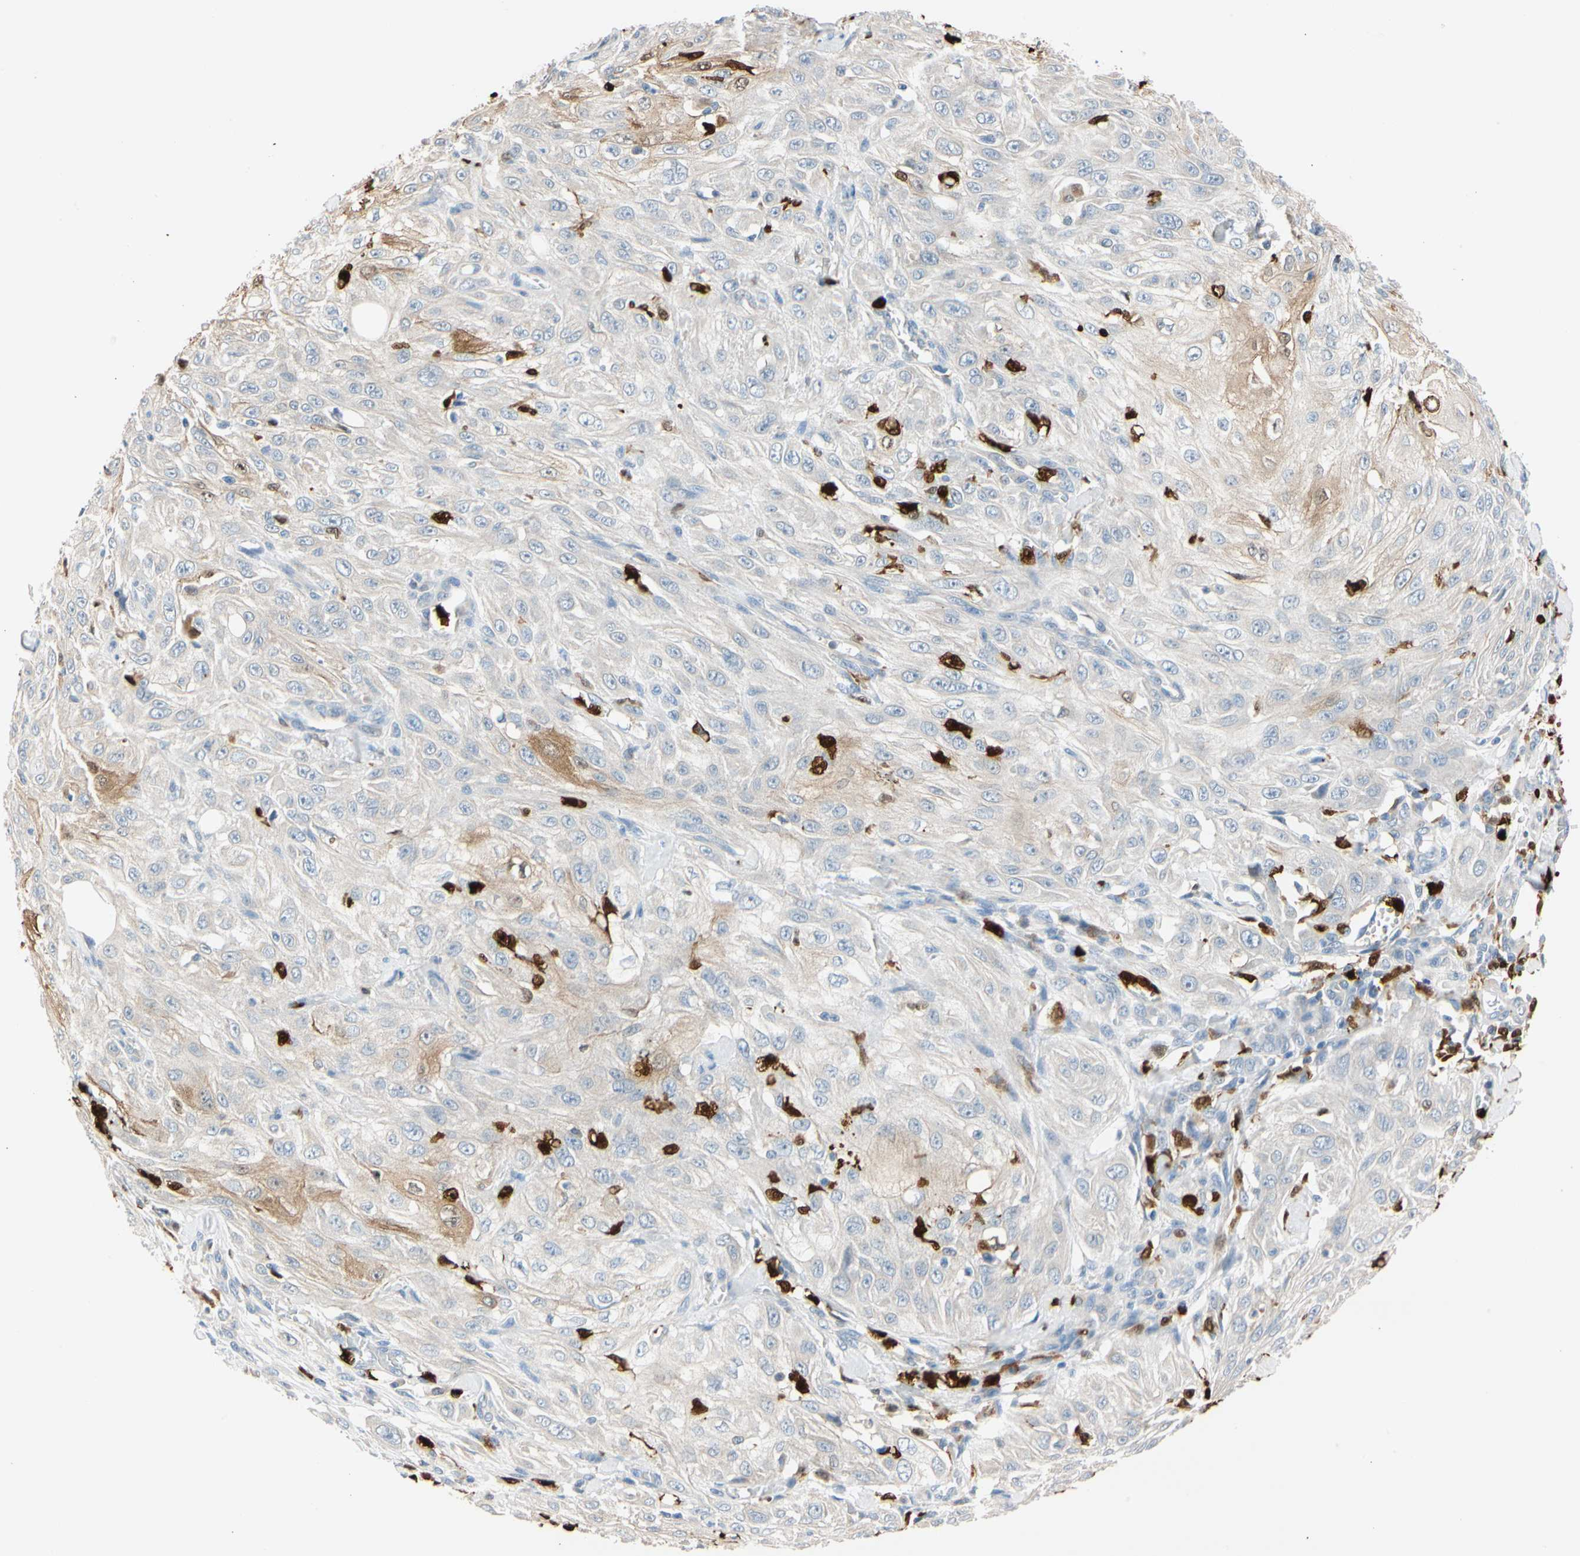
{"staining": {"intensity": "weak", "quantity": "<25%", "location": "cytoplasmic/membranous"}, "tissue": "skin cancer", "cell_type": "Tumor cells", "image_type": "cancer", "snomed": [{"axis": "morphology", "description": "Squamous cell carcinoma, NOS"}, {"axis": "morphology", "description": "Squamous cell carcinoma, metastatic, NOS"}, {"axis": "topography", "description": "Skin"}, {"axis": "topography", "description": "Lymph node"}], "caption": "High magnification brightfield microscopy of skin cancer stained with DAB (brown) and counterstained with hematoxylin (blue): tumor cells show no significant staining.", "gene": "TRAF5", "patient": {"sex": "male", "age": 75}}